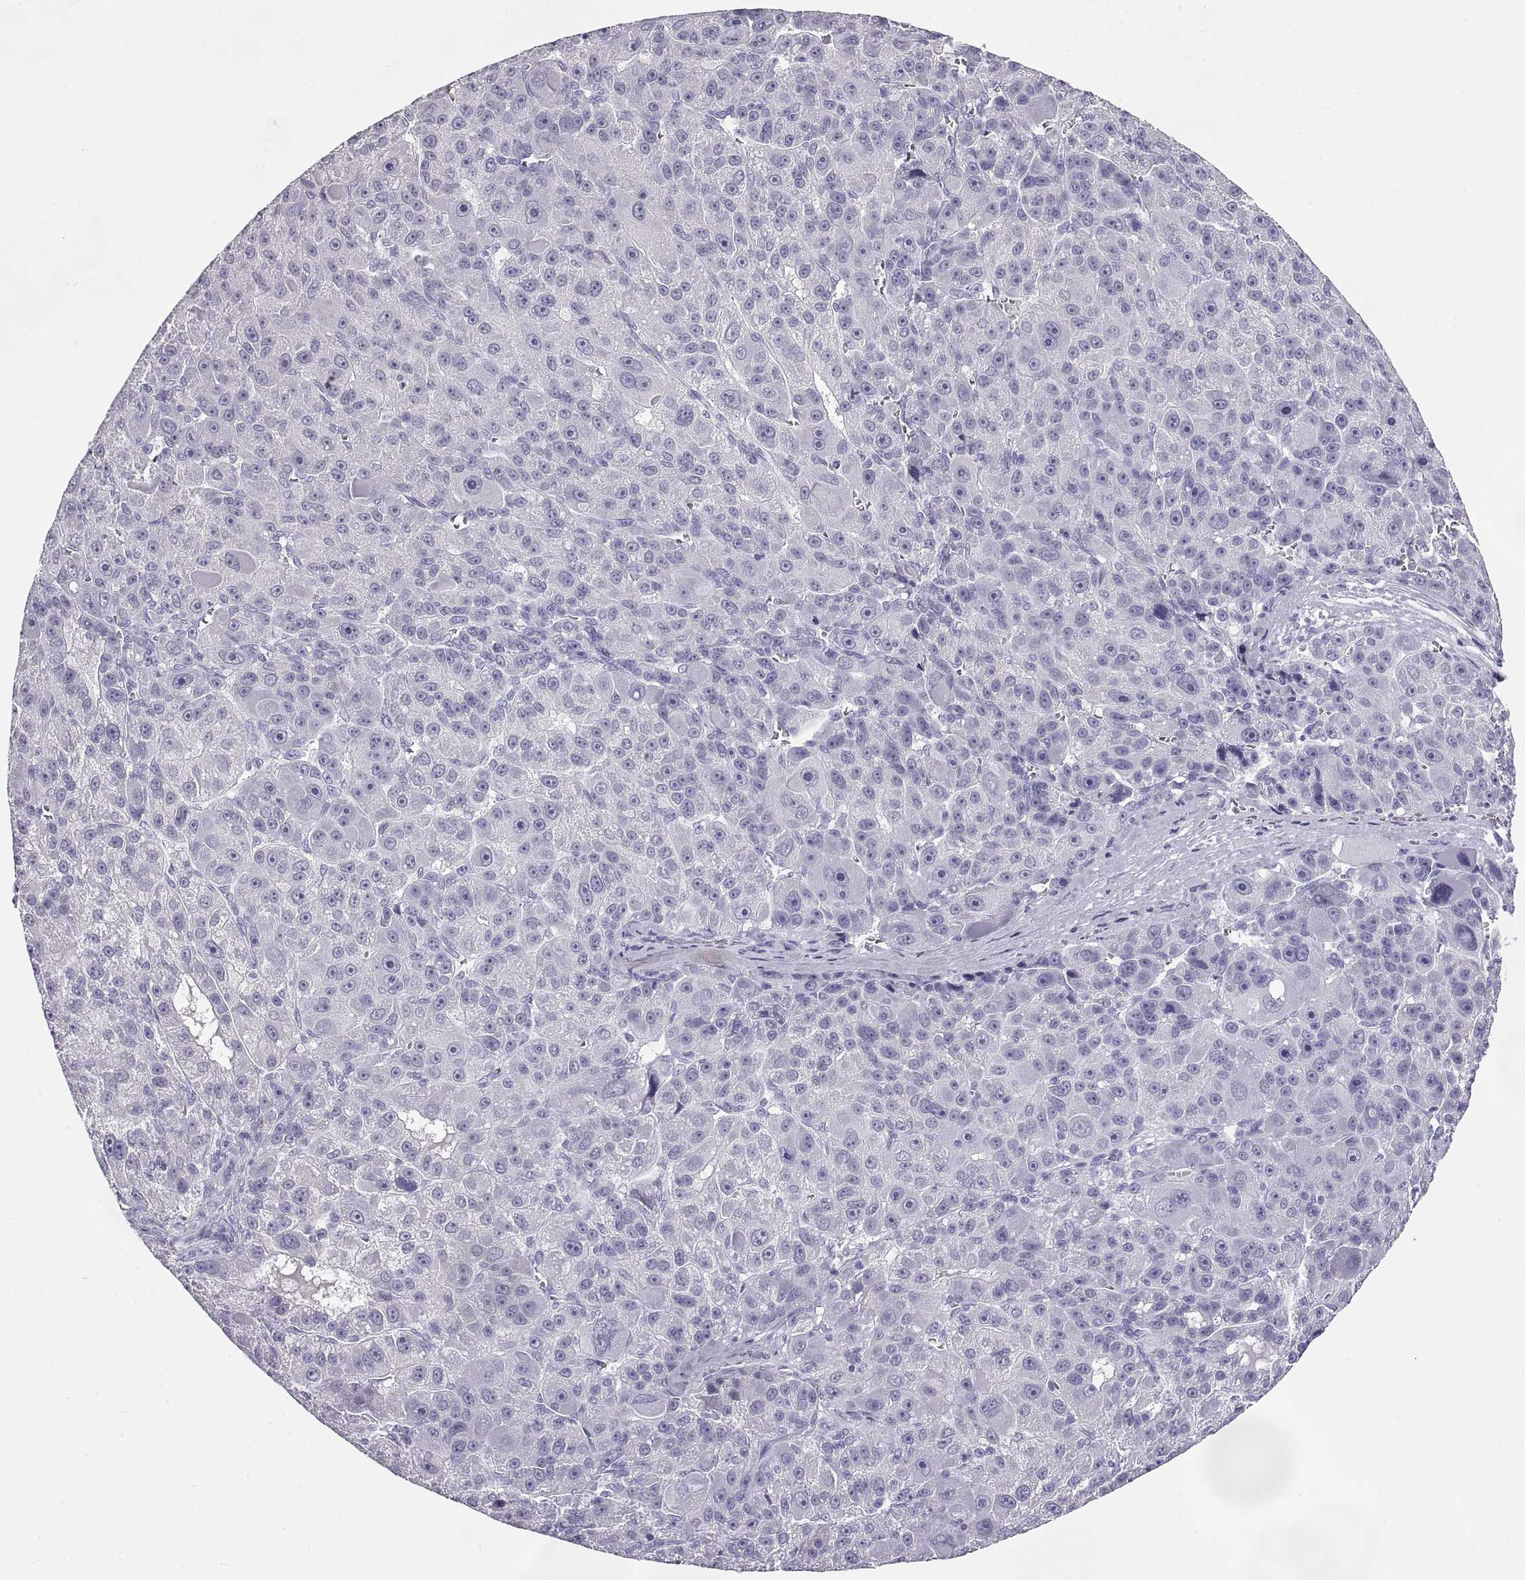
{"staining": {"intensity": "negative", "quantity": "none", "location": "none"}, "tissue": "liver cancer", "cell_type": "Tumor cells", "image_type": "cancer", "snomed": [{"axis": "morphology", "description": "Carcinoma, Hepatocellular, NOS"}, {"axis": "topography", "description": "Liver"}], "caption": "Liver cancer (hepatocellular carcinoma) was stained to show a protein in brown. There is no significant expression in tumor cells.", "gene": "RLBP1", "patient": {"sex": "male", "age": 76}}